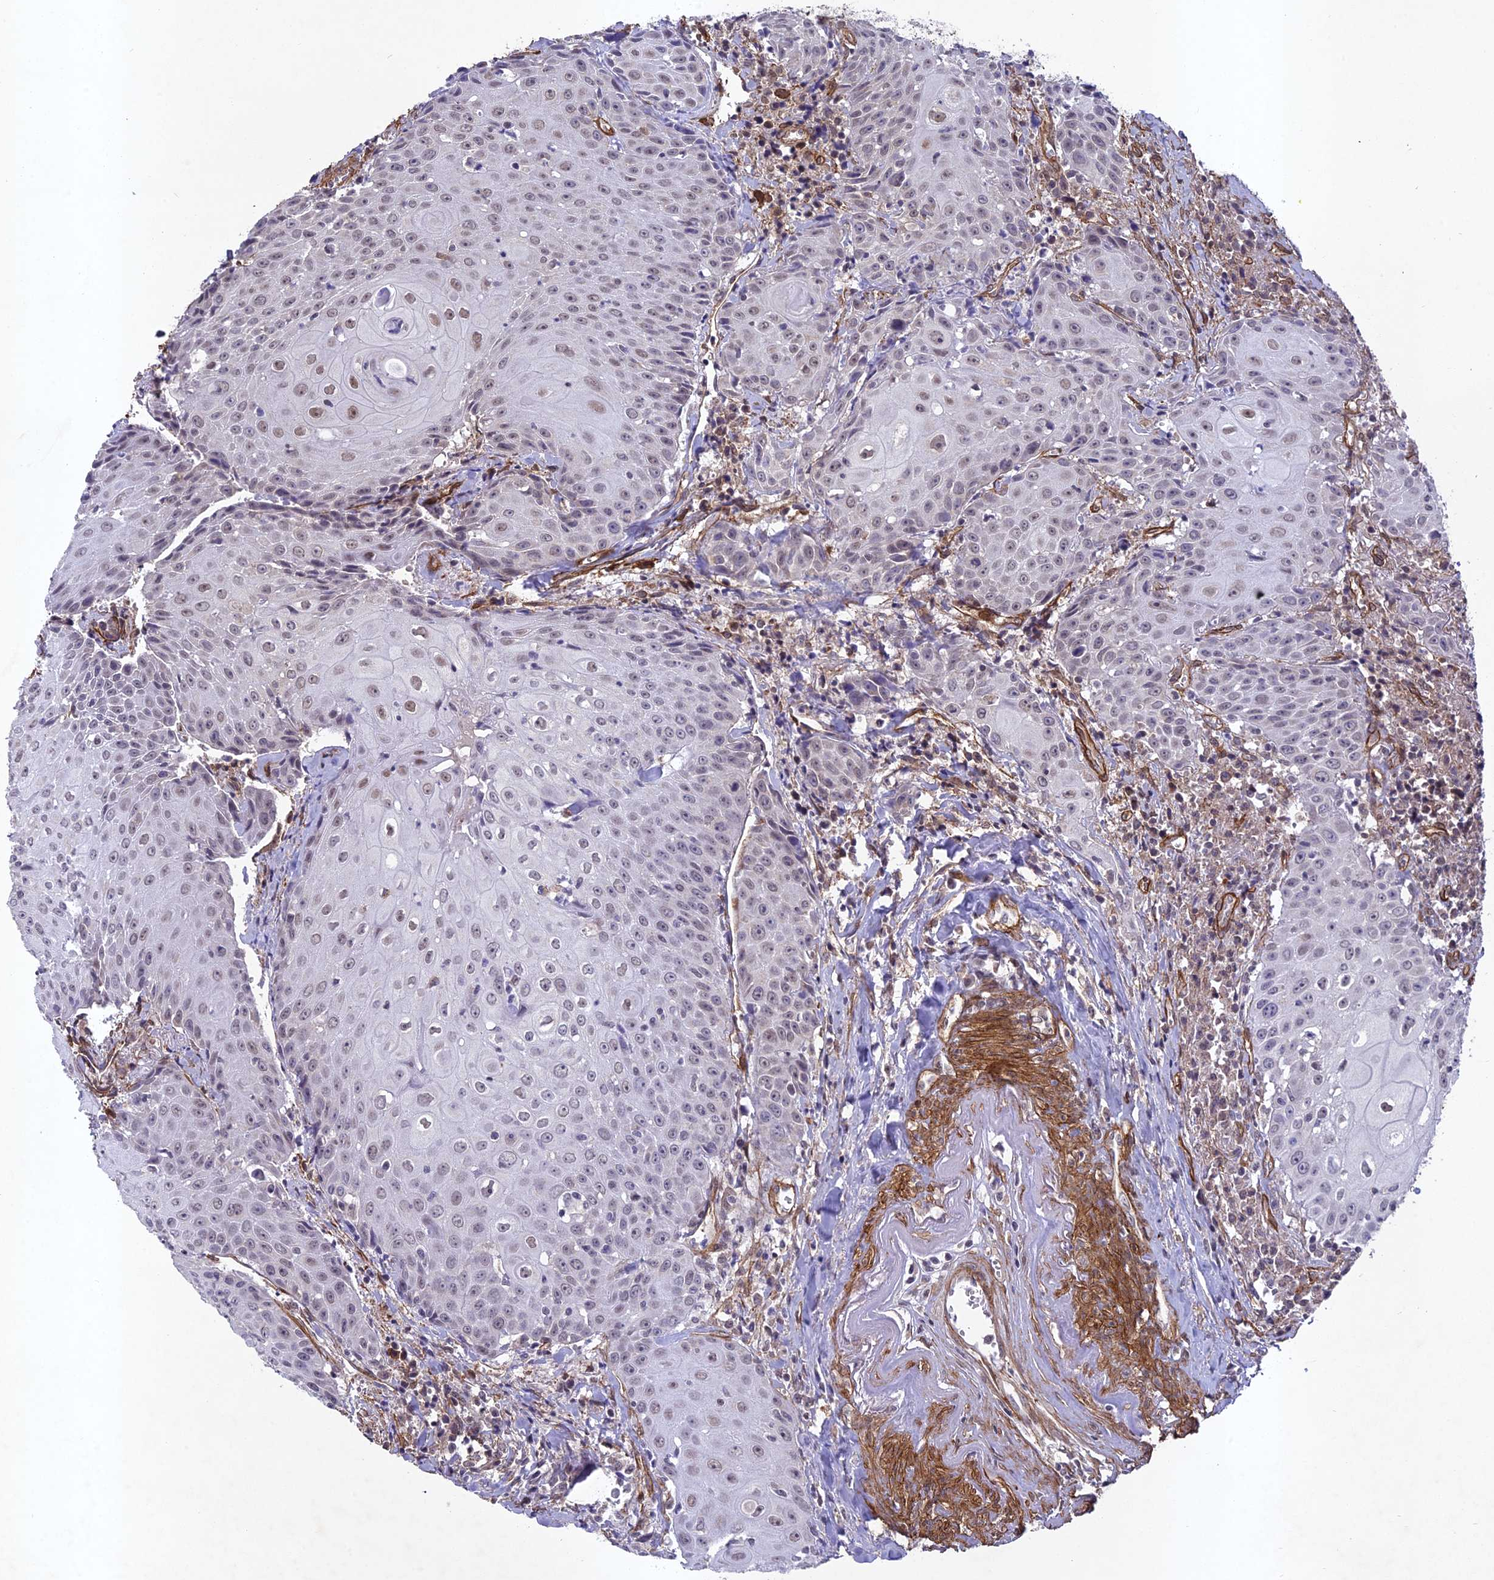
{"staining": {"intensity": "weak", "quantity": "<25%", "location": "nuclear"}, "tissue": "head and neck cancer", "cell_type": "Tumor cells", "image_type": "cancer", "snomed": [{"axis": "morphology", "description": "Squamous cell carcinoma, NOS"}, {"axis": "topography", "description": "Oral tissue"}, {"axis": "topography", "description": "Head-Neck"}], "caption": "Immunohistochemistry (IHC) of human squamous cell carcinoma (head and neck) demonstrates no staining in tumor cells.", "gene": "TNS1", "patient": {"sex": "female", "age": 82}}